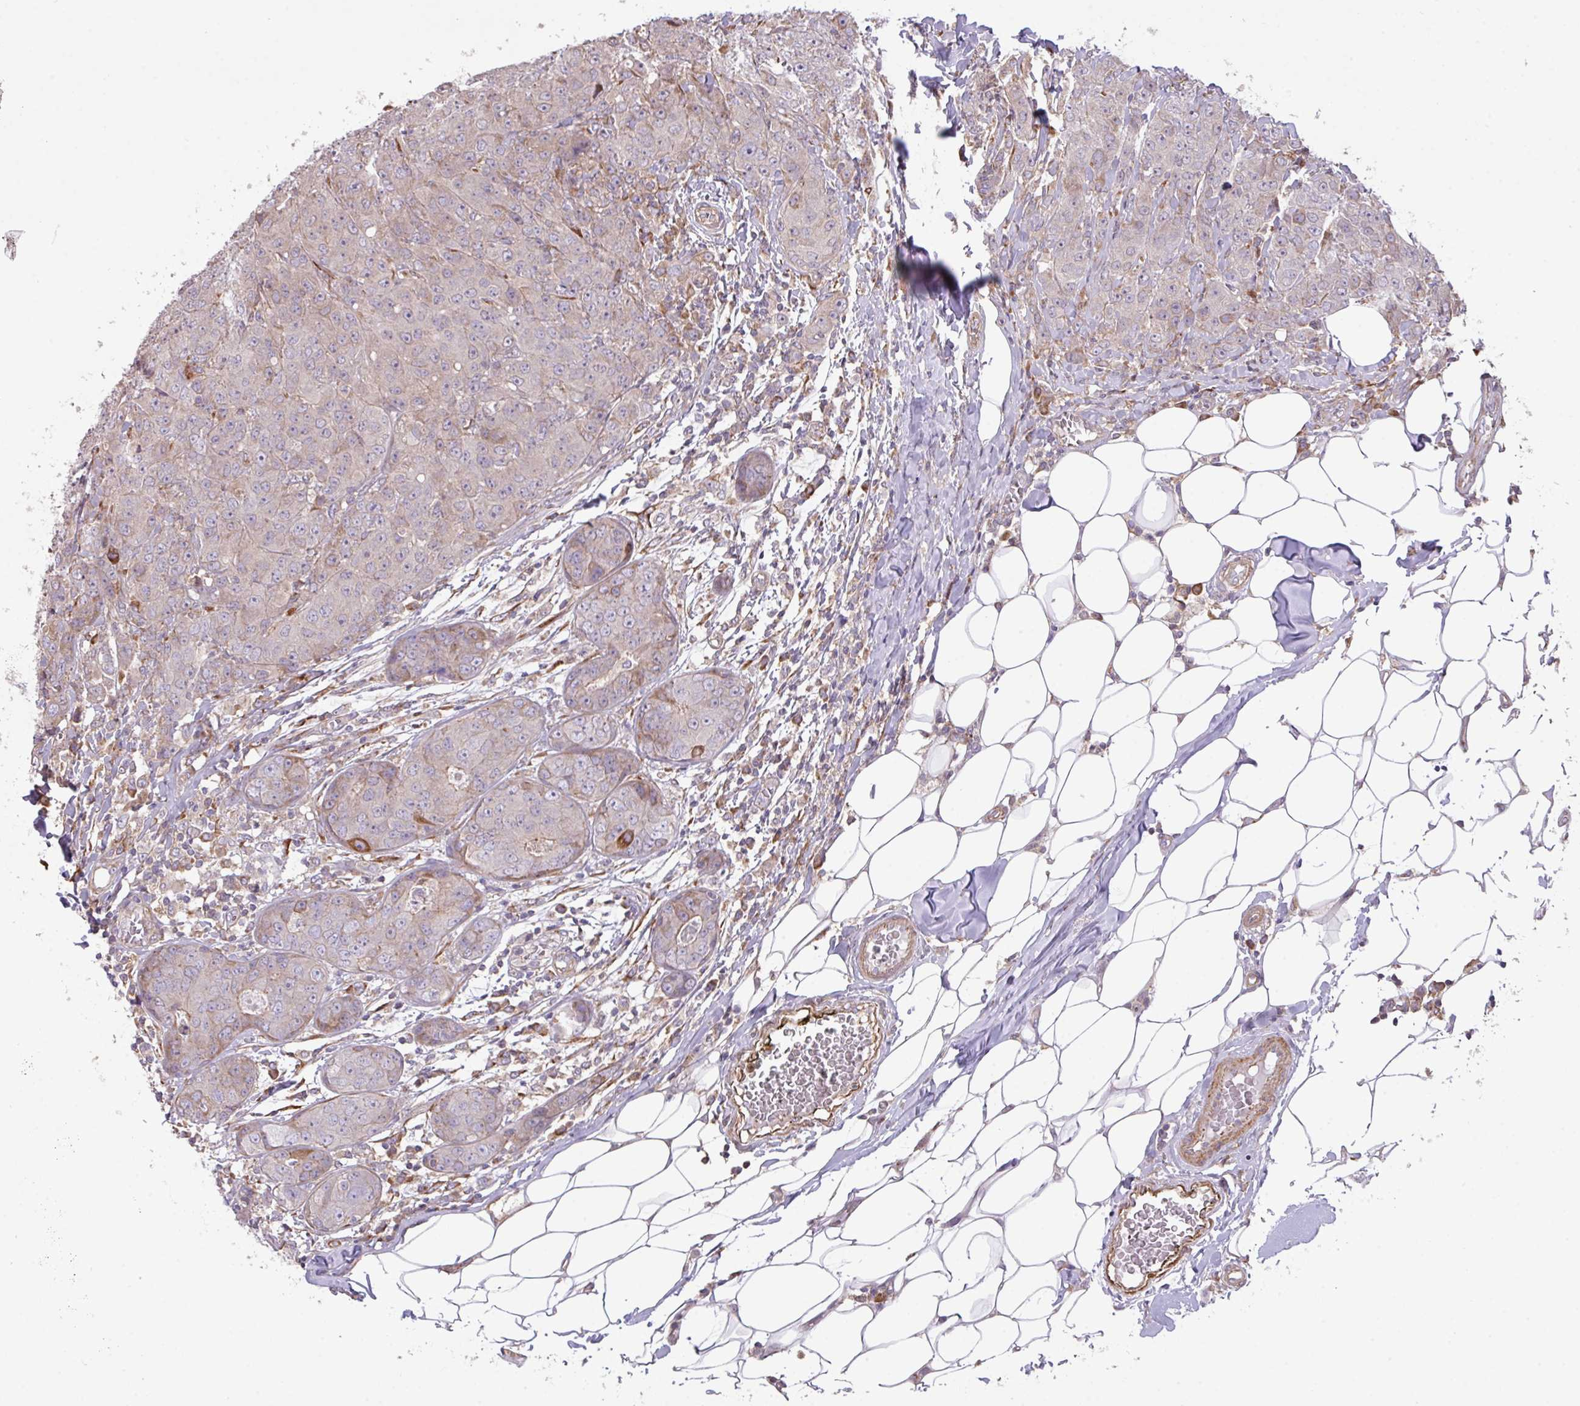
{"staining": {"intensity": "moderate", "quantity": "<25%", "location": "cytoplasmic/membranous"}, "tissue": "breast cancer", "cell_type": "Tumor cells", "image_type": "cancer", "snomed": [{"axis": "morphology", "description": "Duct carcinoma"}, {"axis": "topography", "description": "Breast"}], "caption": "This is a micrograph of immunohistochemistry (IHC) staining of invasive ductal carcinoma (breast), which shows moderate positivity in the cytoplasmic/membranous of tumor cells.", "gene": "LRRC41", "patient": {"sex": "female", "age": 43}}